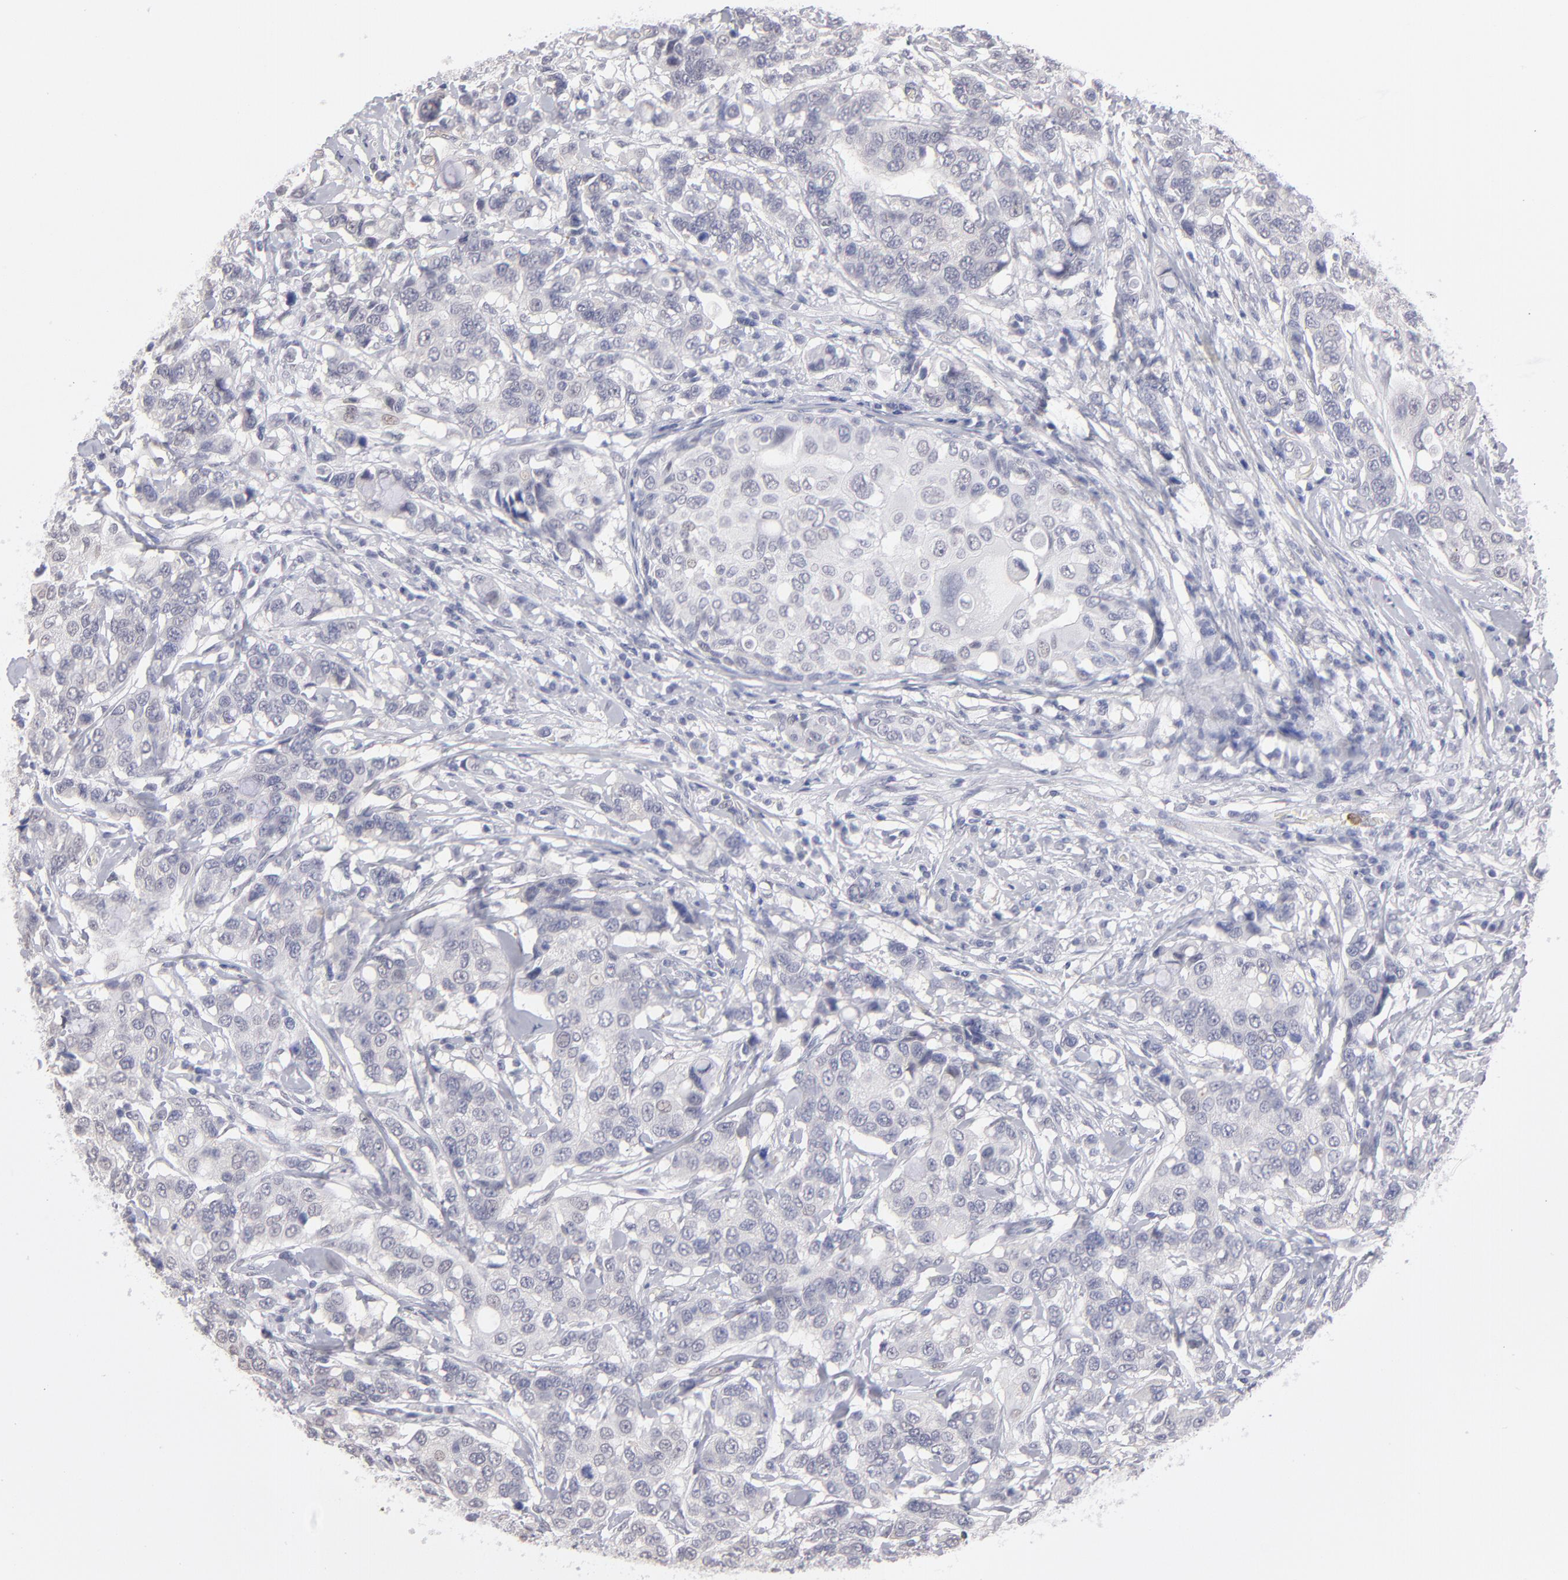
{"staining": {"intensity": "negative", "quantity": "none", "location": "none"}, "tissue": "breast cancer", "cell_type": "Tumor cells", "image_type": "cancer", "snomed": [{"axis": "morphology", "description": "Duct carcinoma"}, {"axis": "topography", "description": "Breast"}], "caption": "The histopathology image displays no significant expression in tumor cells of invasive ductal carcinoma (breast).", "gene": "MGAM", "patient": {"sex": "female", "age": 27}}